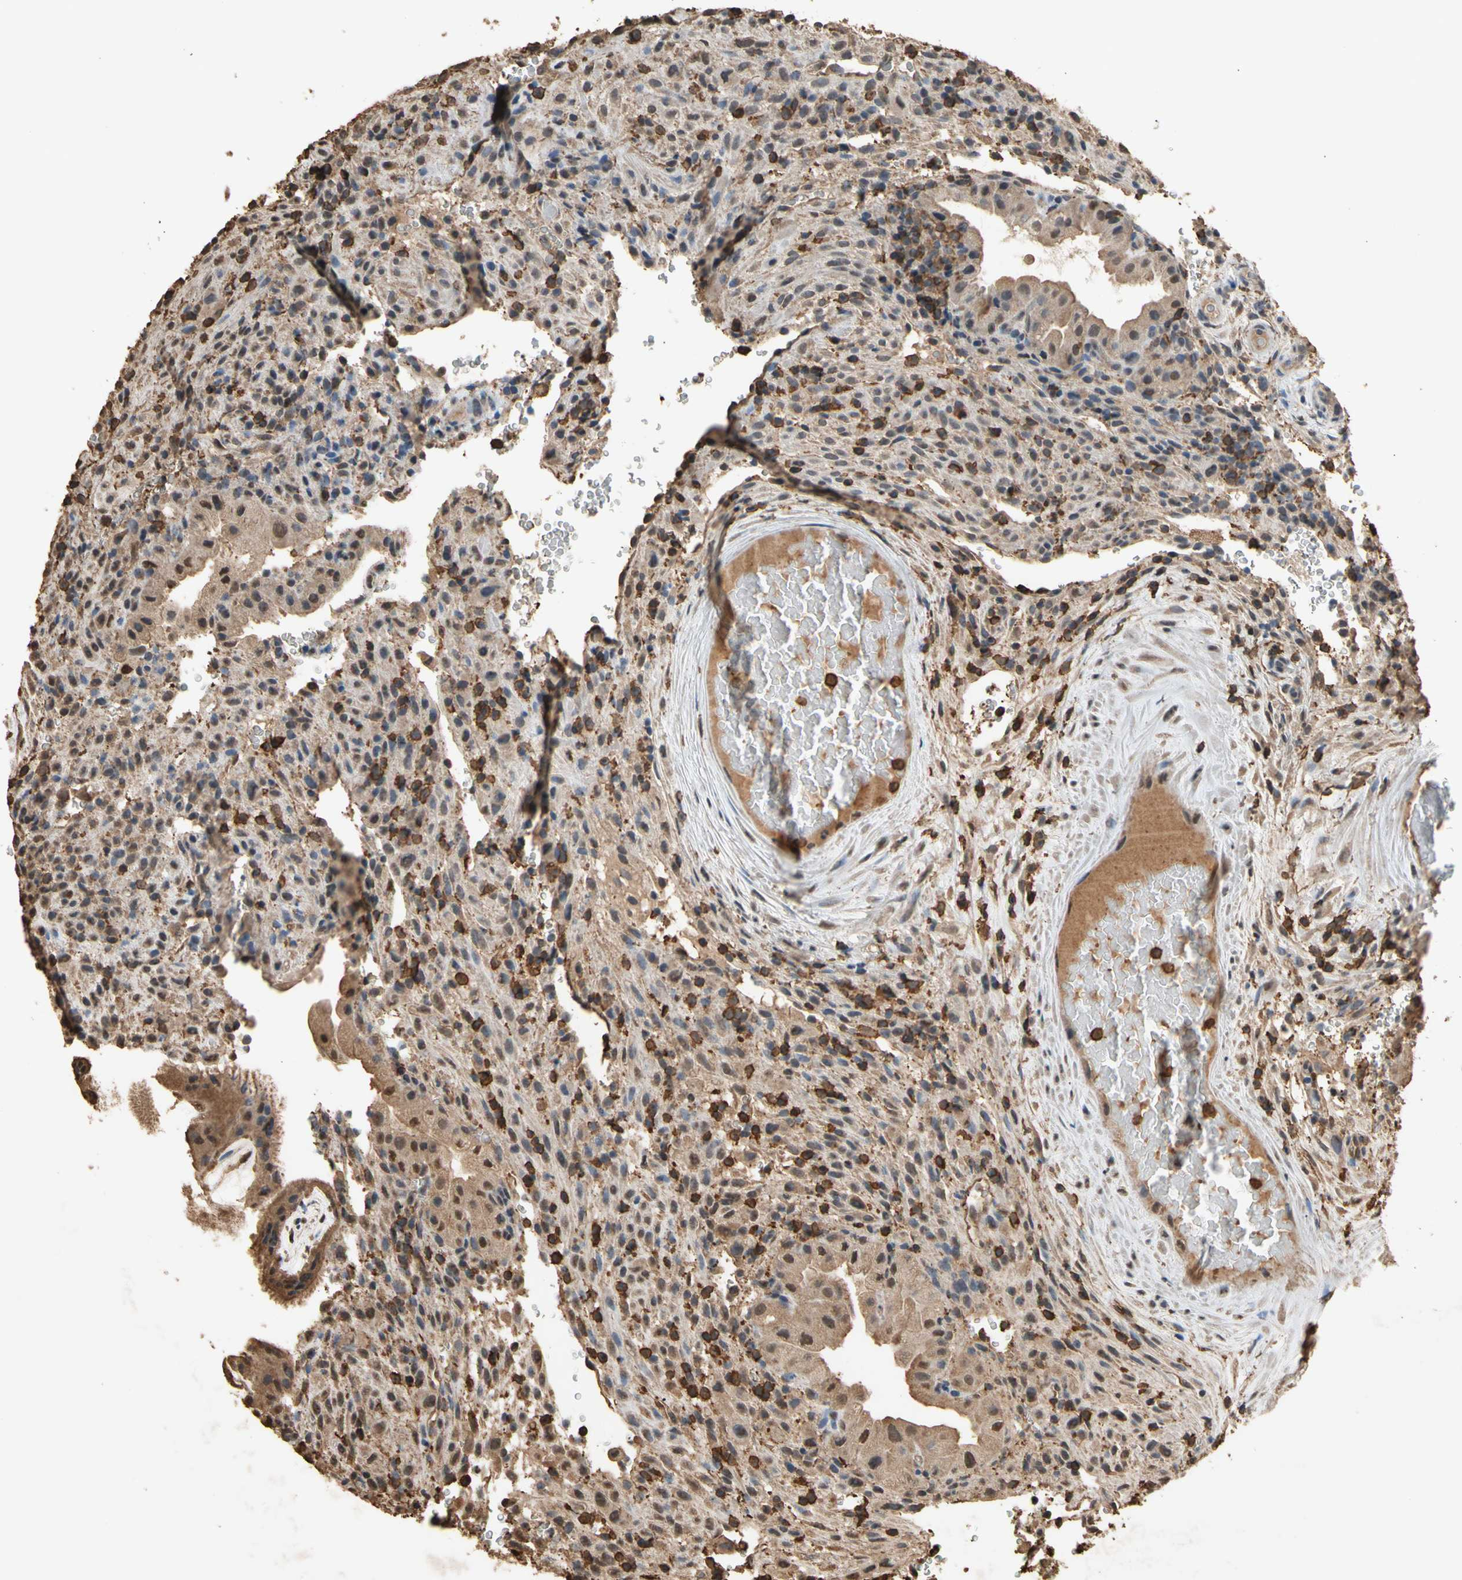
{"staining": {"intensity": "moderate", "quantity": ">75%", "location": "cytoplasmic/membranous"}, "tissue": "placenta", "cell_type": "Decidual cells", "image_type": "normal", "snomed": [{"axis": "morphology", "description": "Normal tissue, NOS"}, {"axis": "topography", "description": "Placenta"}], "caption": "Unremarkable placenta was stained to show a protein in brown. There is medium levels of moderate cytoplasmic/membranous expression in approximately >75% of decidual cells.", "gene": "TNFSF13B", "patient": {"sex": "female", "age": 19}}